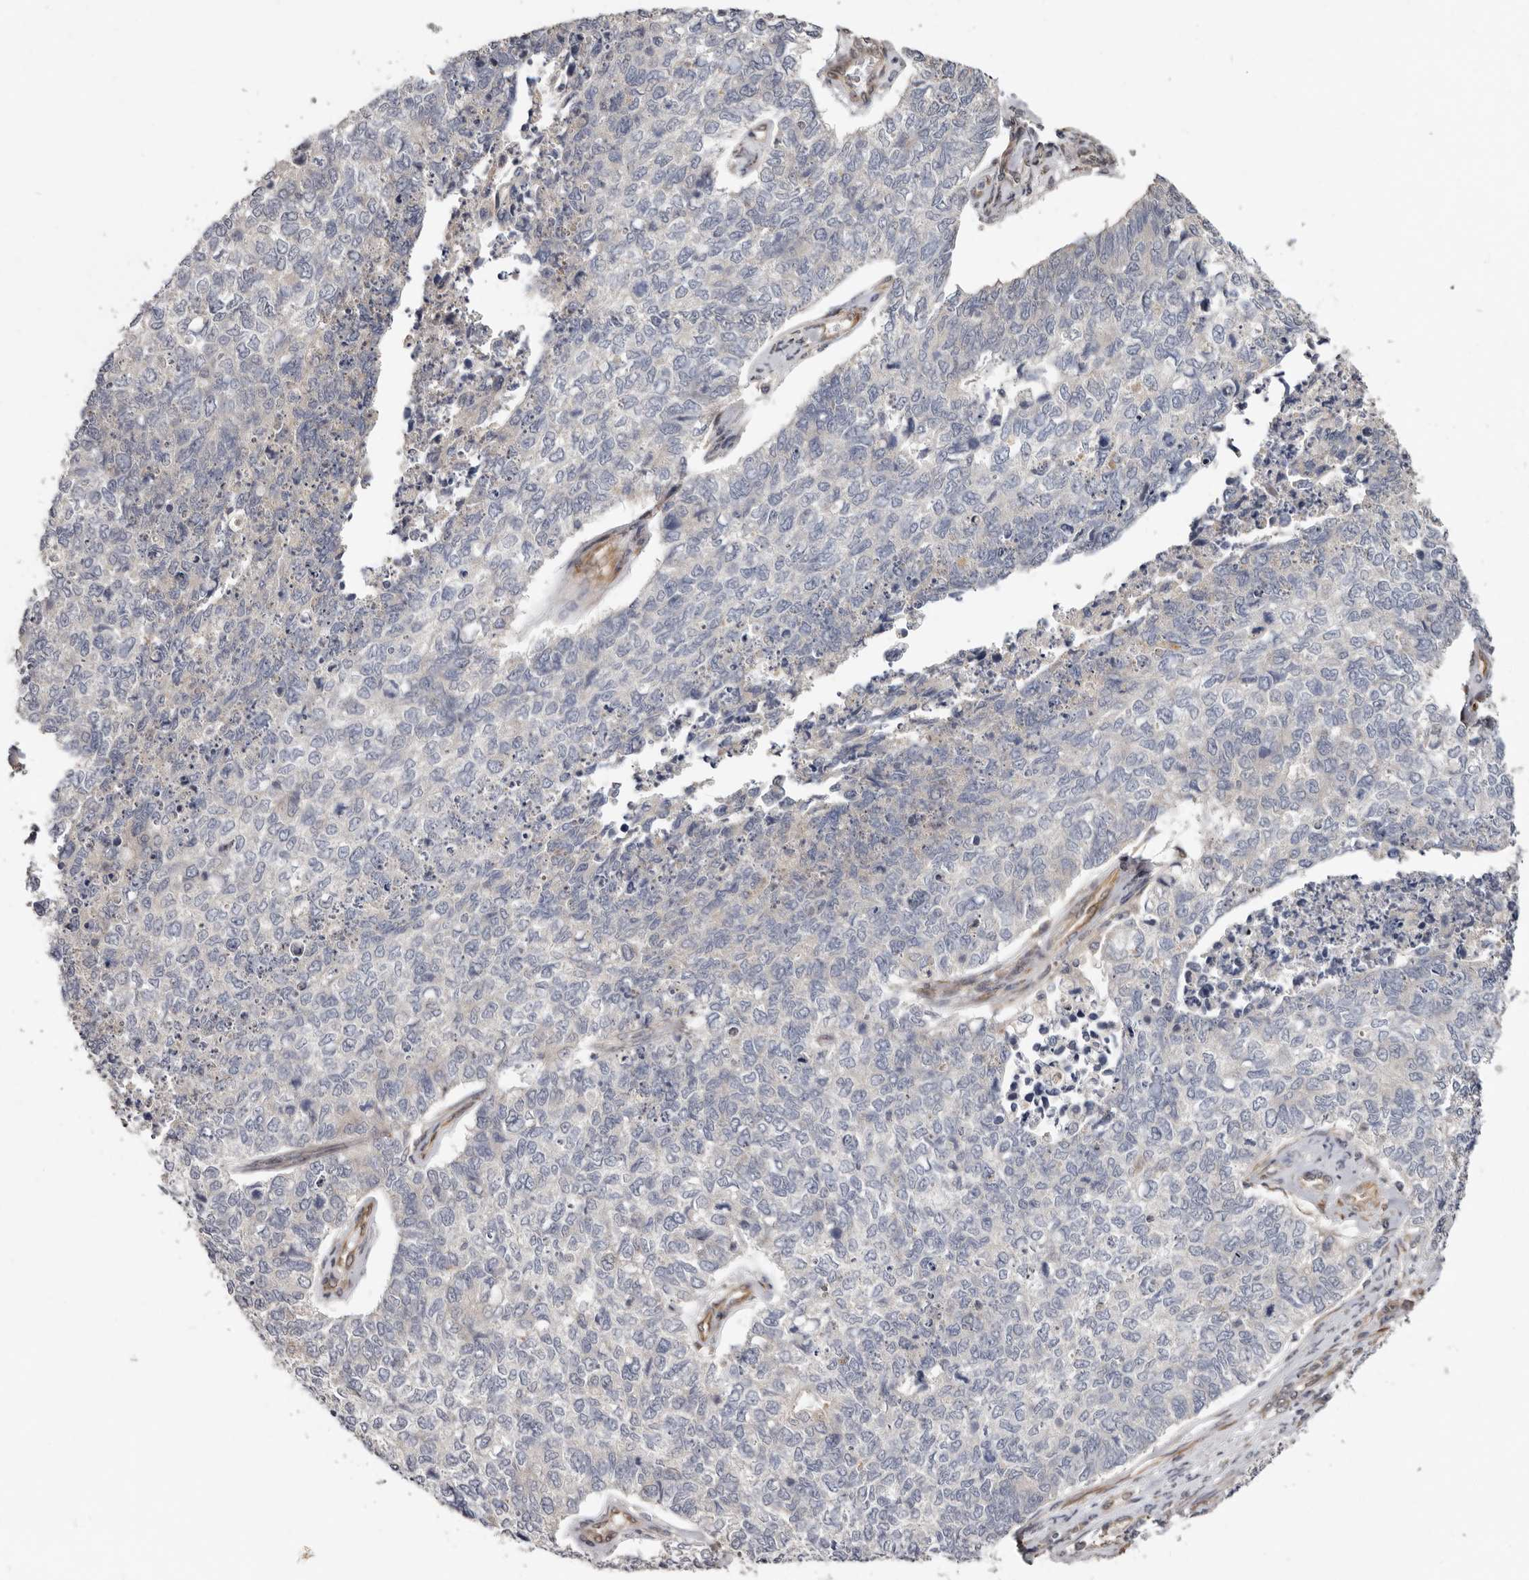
{"staining": {"intensity": "negative", "quantity": "none", "location": "none"}, "tissue": "cervical cancer", "cell_type": "Tumor cells", "image_type": "cancer", "snomed": [{"axis": "morphology", "description": "Squamous cell carcinoma, NOS"}, {"axis": "topography", "description": "Cervix"}], "caption": "Cervical cancer stained for a protein using IHC displays no positivity tumor cells.", "gene": "SBDS", "patient": {"sex": "female", "age": 63}}